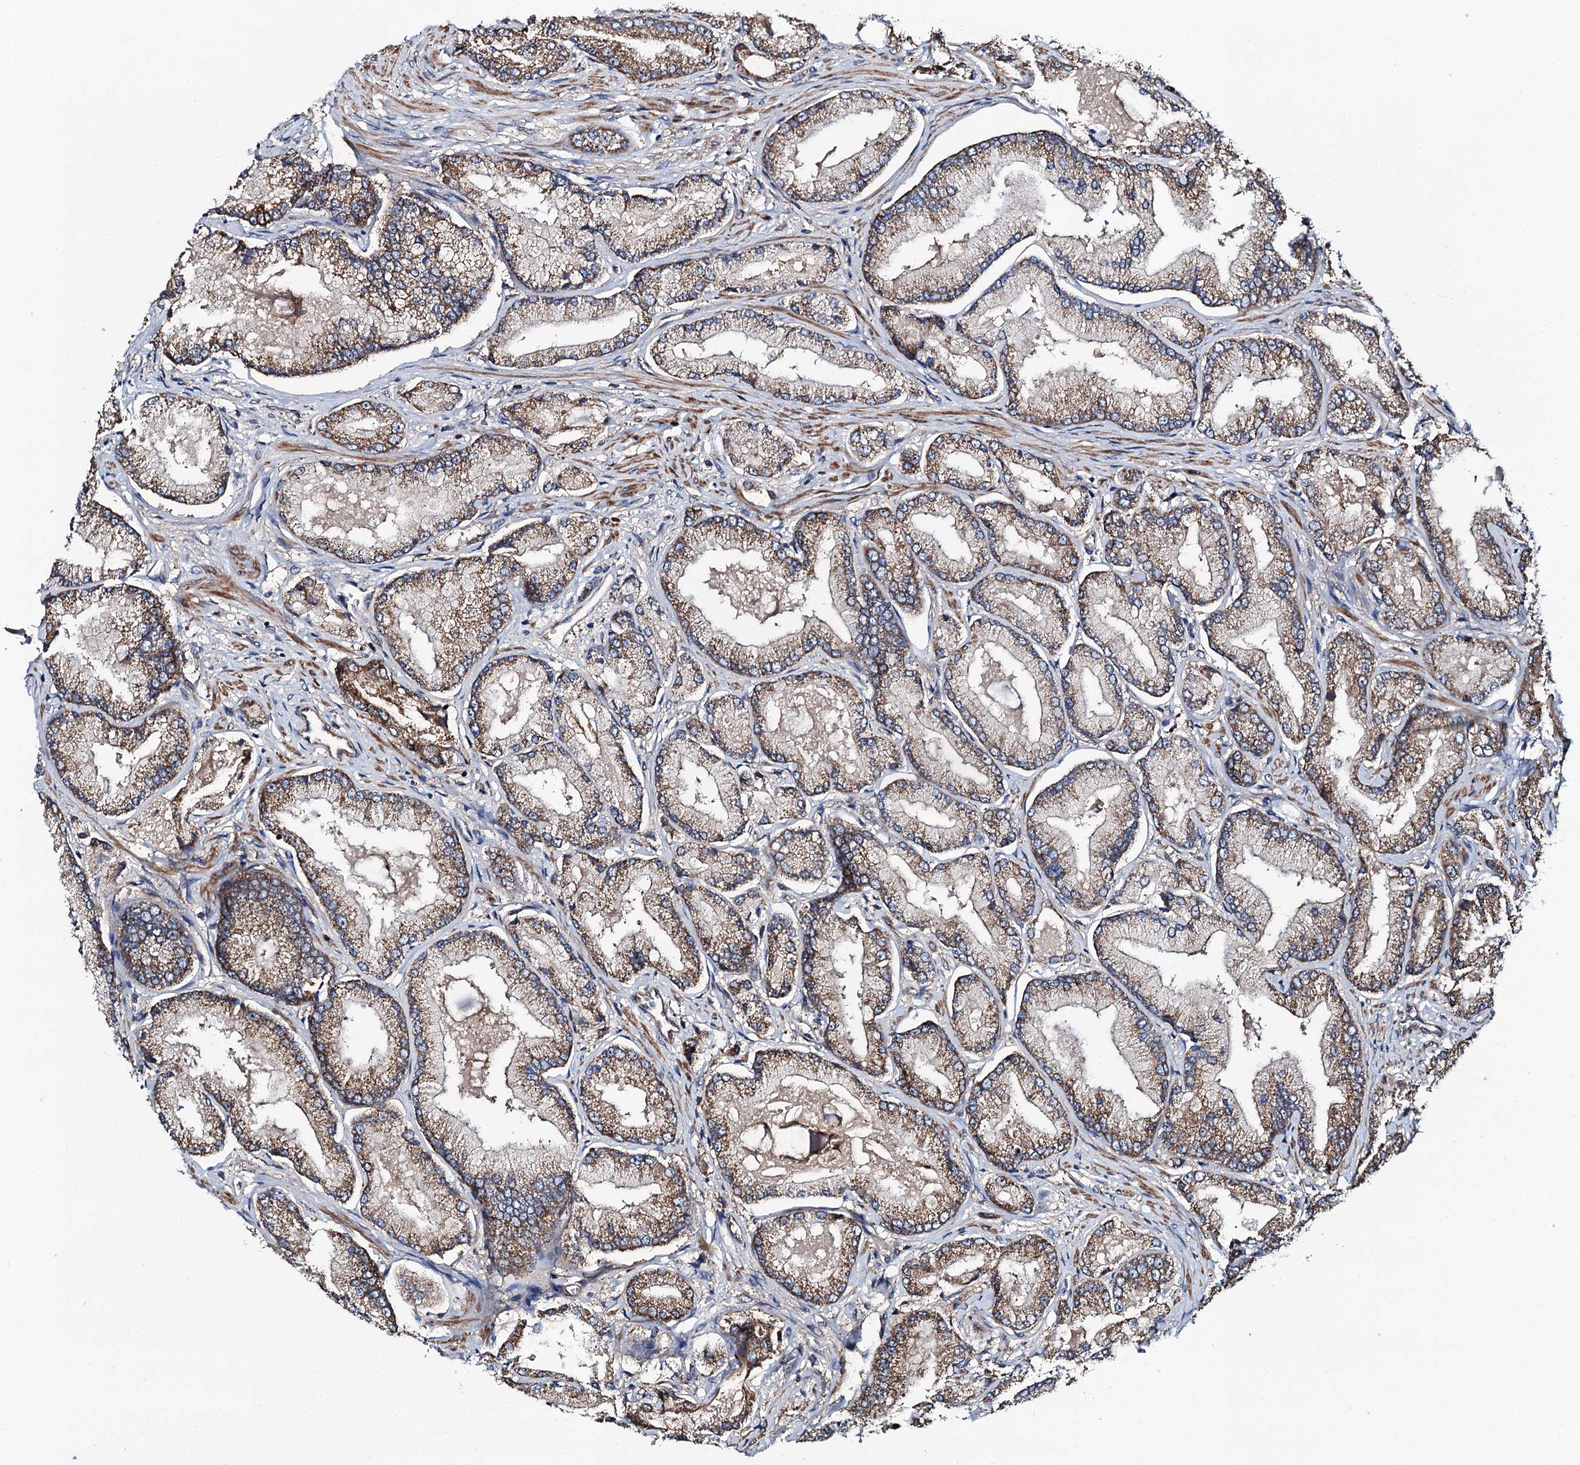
{"staining": {"intensity": "moderate", "quantity": ">75%", "location": "cytoplasmic/membranous"}, "tissue": "prostate cancer", "cell_type": "Tumor cells", "image_type": "cancer", "snomed": [{"axis": "morphology", "description": "Adenocarcinoma, Low grade"}, {"axis": "topography", "description": "Prostate"}], "caption": "High-power microscopy captured an immunohistochemistry image of low-grade adenocarcinoma (prostate), revealing moderate cytoplasmic/membranous expression in approximately >75% of tumor cells. (DAB = brown stain, brightfield microscopy at high magnification).", "gene": "NEK1", "patient": {"sex": "male", "age": 74}}